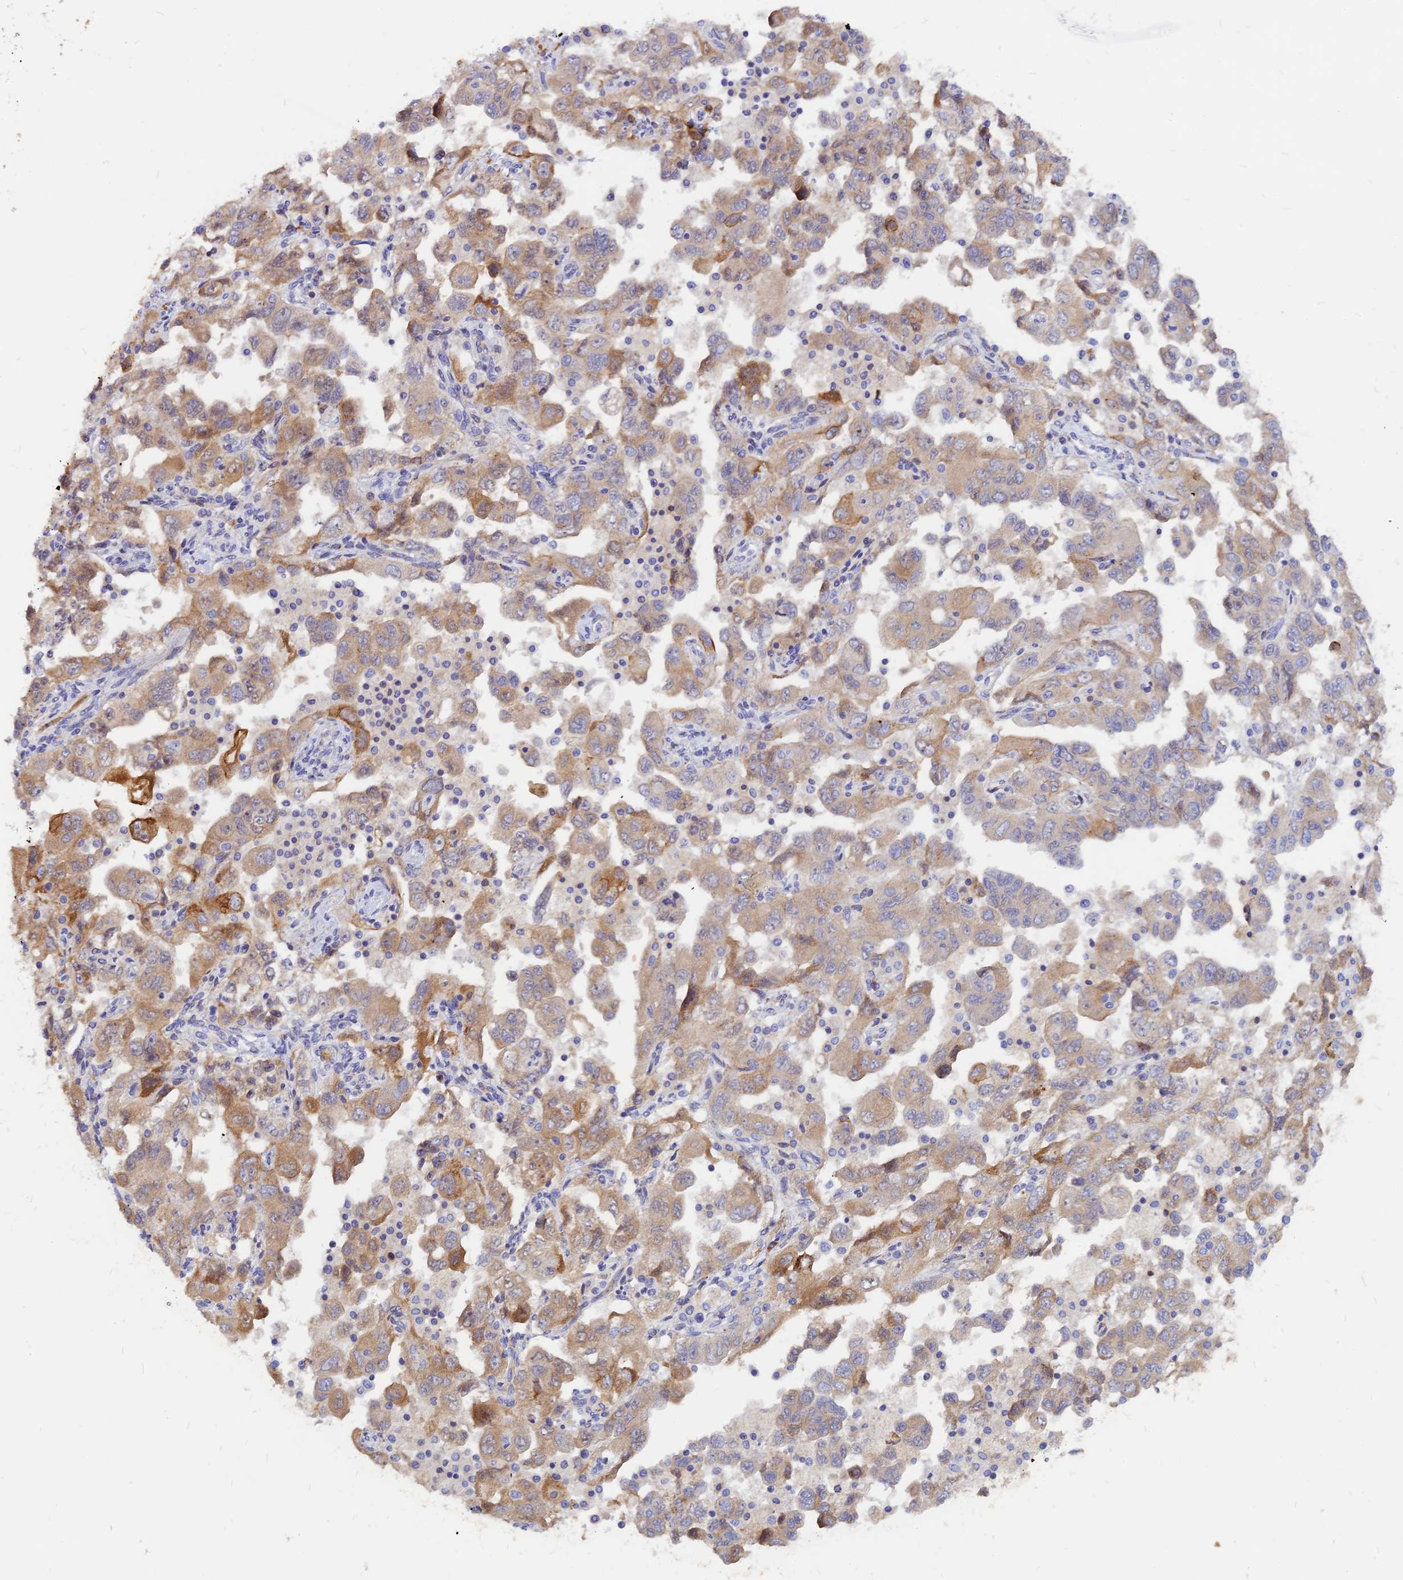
{"staining": {"intensity": "moderate", "quantity": ">75%", "location": "cytoplasmic/membranous"}, "tissue": "ovarian cancer", "cell_type": "Tumor cells", "image_type": "cancer", "snomed": [{"axis": "morphology", "description": "Carcinoma, NOS"}, {"axis": "morphology", "description": "Cystadenocarcinoma, serous, NOS"}, {"axis": "topography", "description": "Ovary"}], "caption": "Ovarian carcinoma was stained to show a protein in brown. There is medium levels of moderate cytoplasmic/membranous expression in about >75% of tumor cells.", "gene": "DENND2D", "patient": {"sex": "female", "age": 69}}